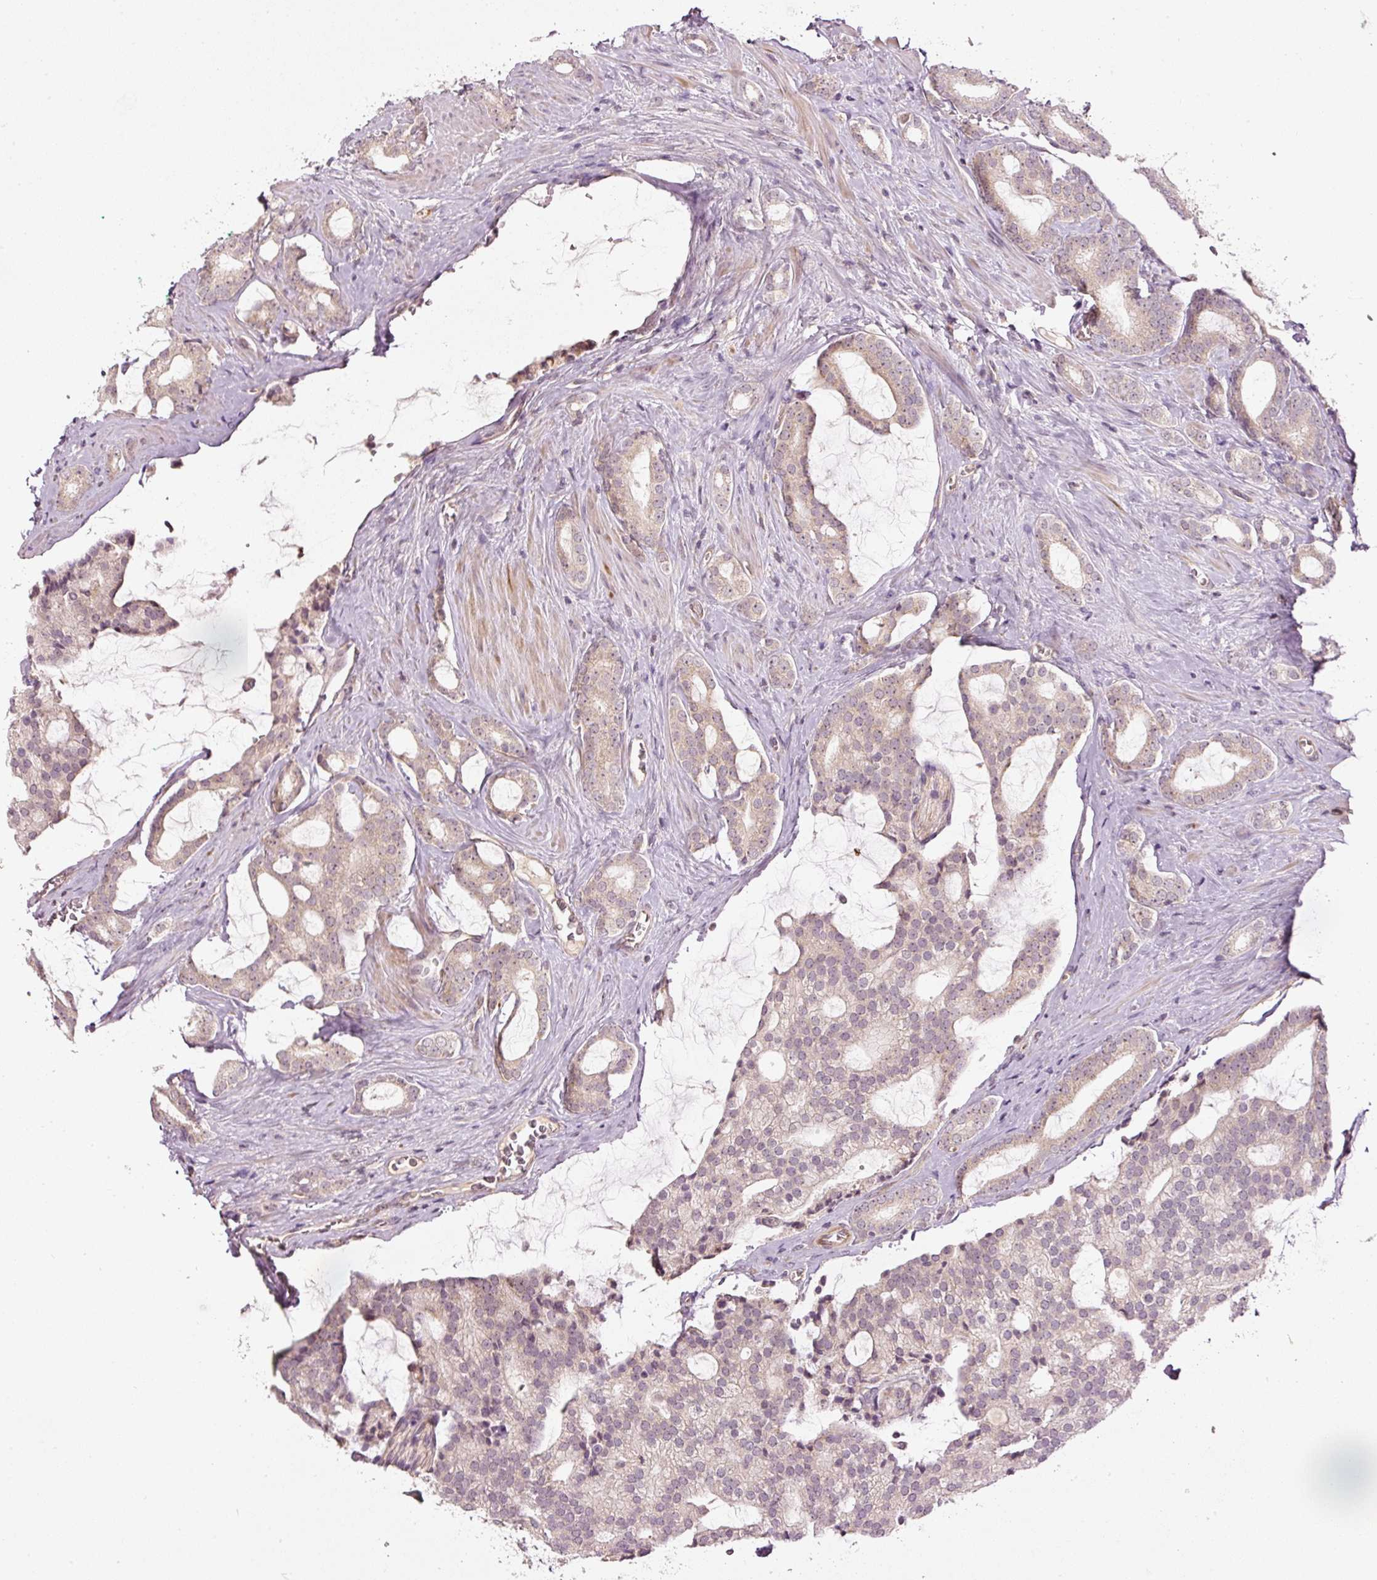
{"staining": {"intensity": "weak", "quantity": "25%-75%", "location": "cytoplasmic/membranous"}, "tissue": "prostate cancer", "cell_type": "Tumor cells", "image_type": "cancer", "snomed": [{"axis": "morphology", "description": "Adenocarcinoma, High grade"}, {"axis": "topography", "description": "Prostate"}], "caption": "This image exhibits immunohistochemistry (IHC) staining of prostate cancer, with low weak cytoplasmic/membranous positivity in about 25%-75% of tumor cells.", "gene": "CDC20B", "patient": {"sex": "male", "age": 63}}